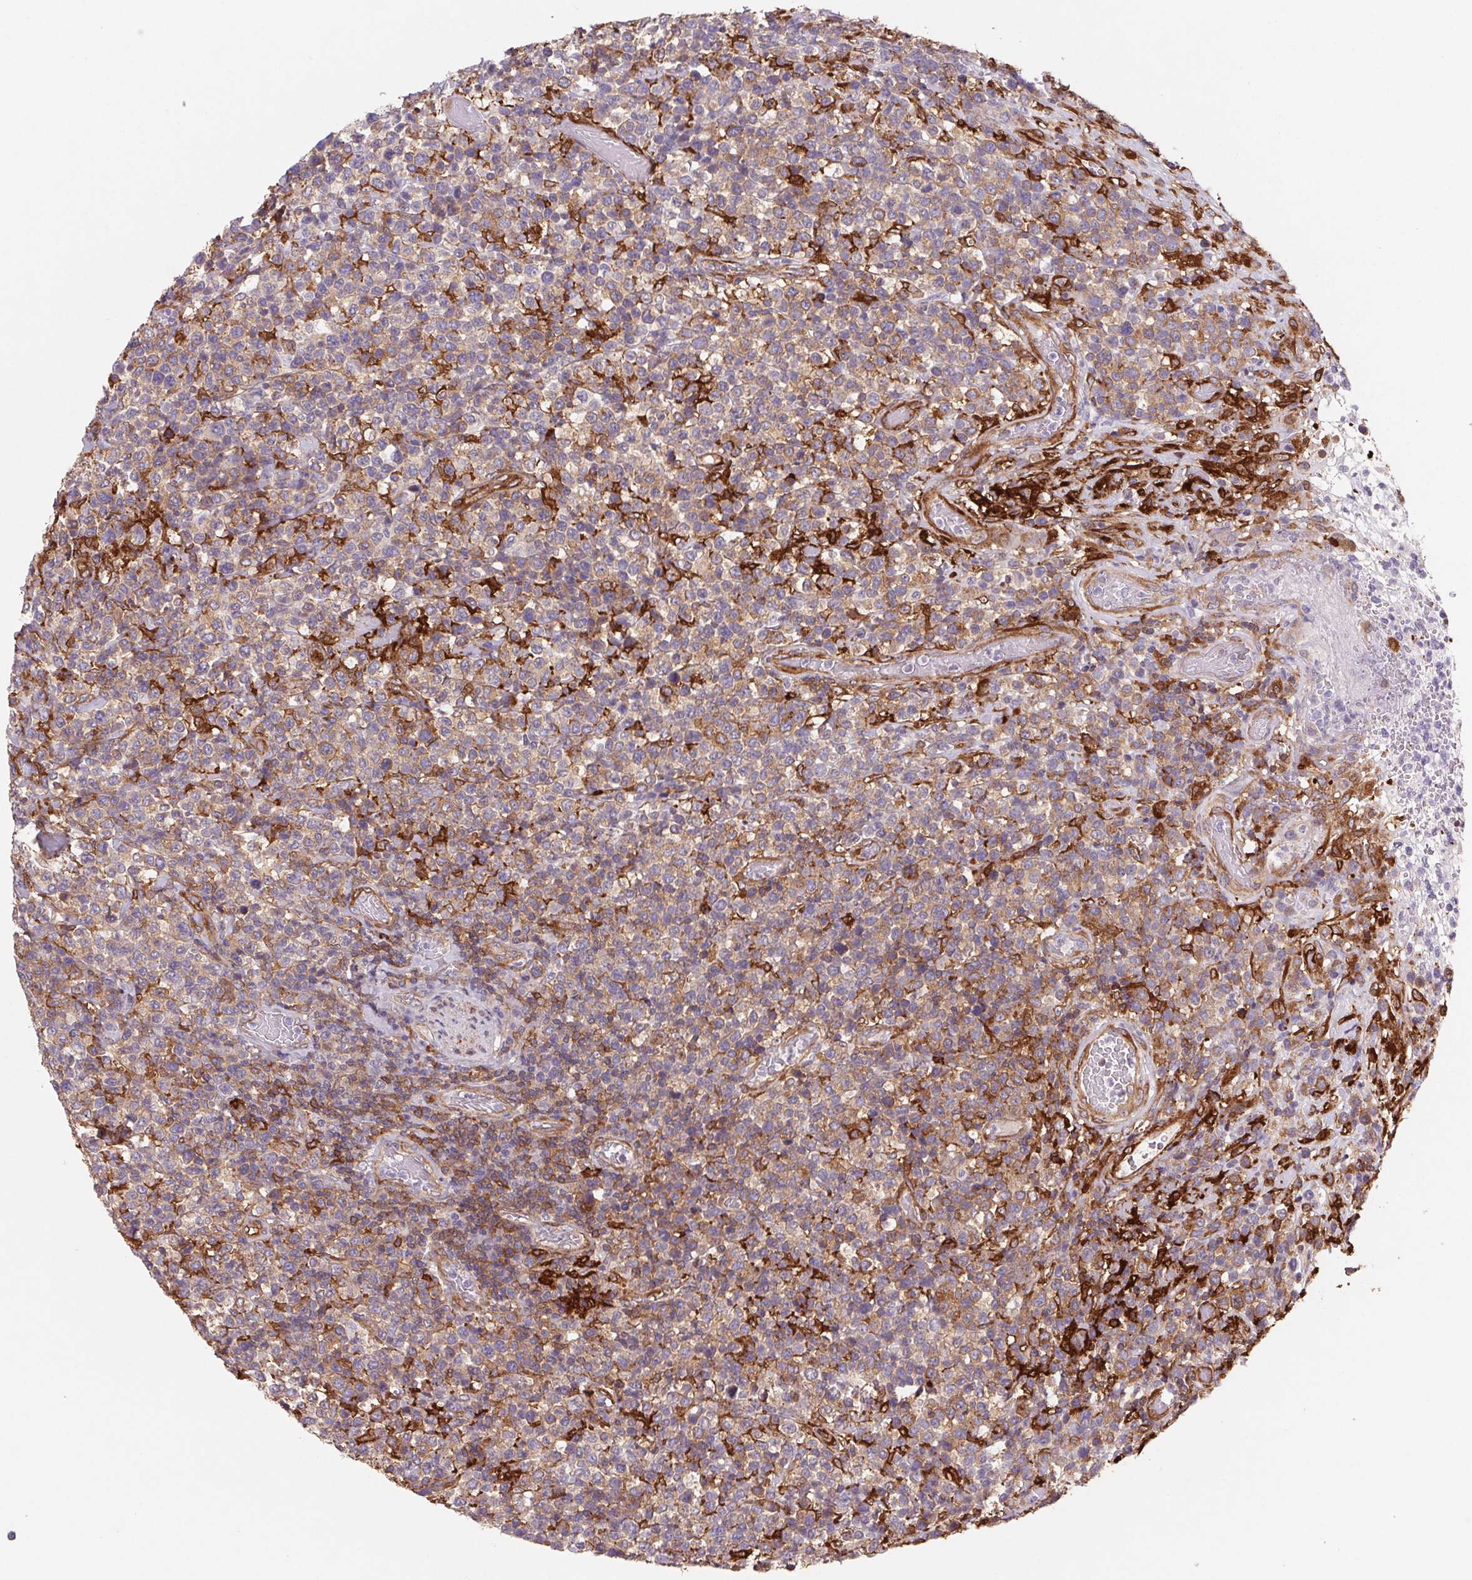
{"staining": {"intensity": "weak", "quantity": "25%-75%", "location": "cytoplasmic/membranous"}, "tissue": "lymphoma", "cell_type": "Tumor cells", "image_type": "cancer", "snomed": [{"axis": "morphology", "description": "Malignant lymphoma, non-Hodgkin's type, High grade"}, {"axis": "topography", "description": "Soft tissue"}], "caption": "Protein analysis of lymphoma tissue reveals weak cytoplasmic/membranous positivity in approximately 25%-75% of tumor cells.", "gene": "GBP1", "patient": {"sex": "female", "age": 56}}